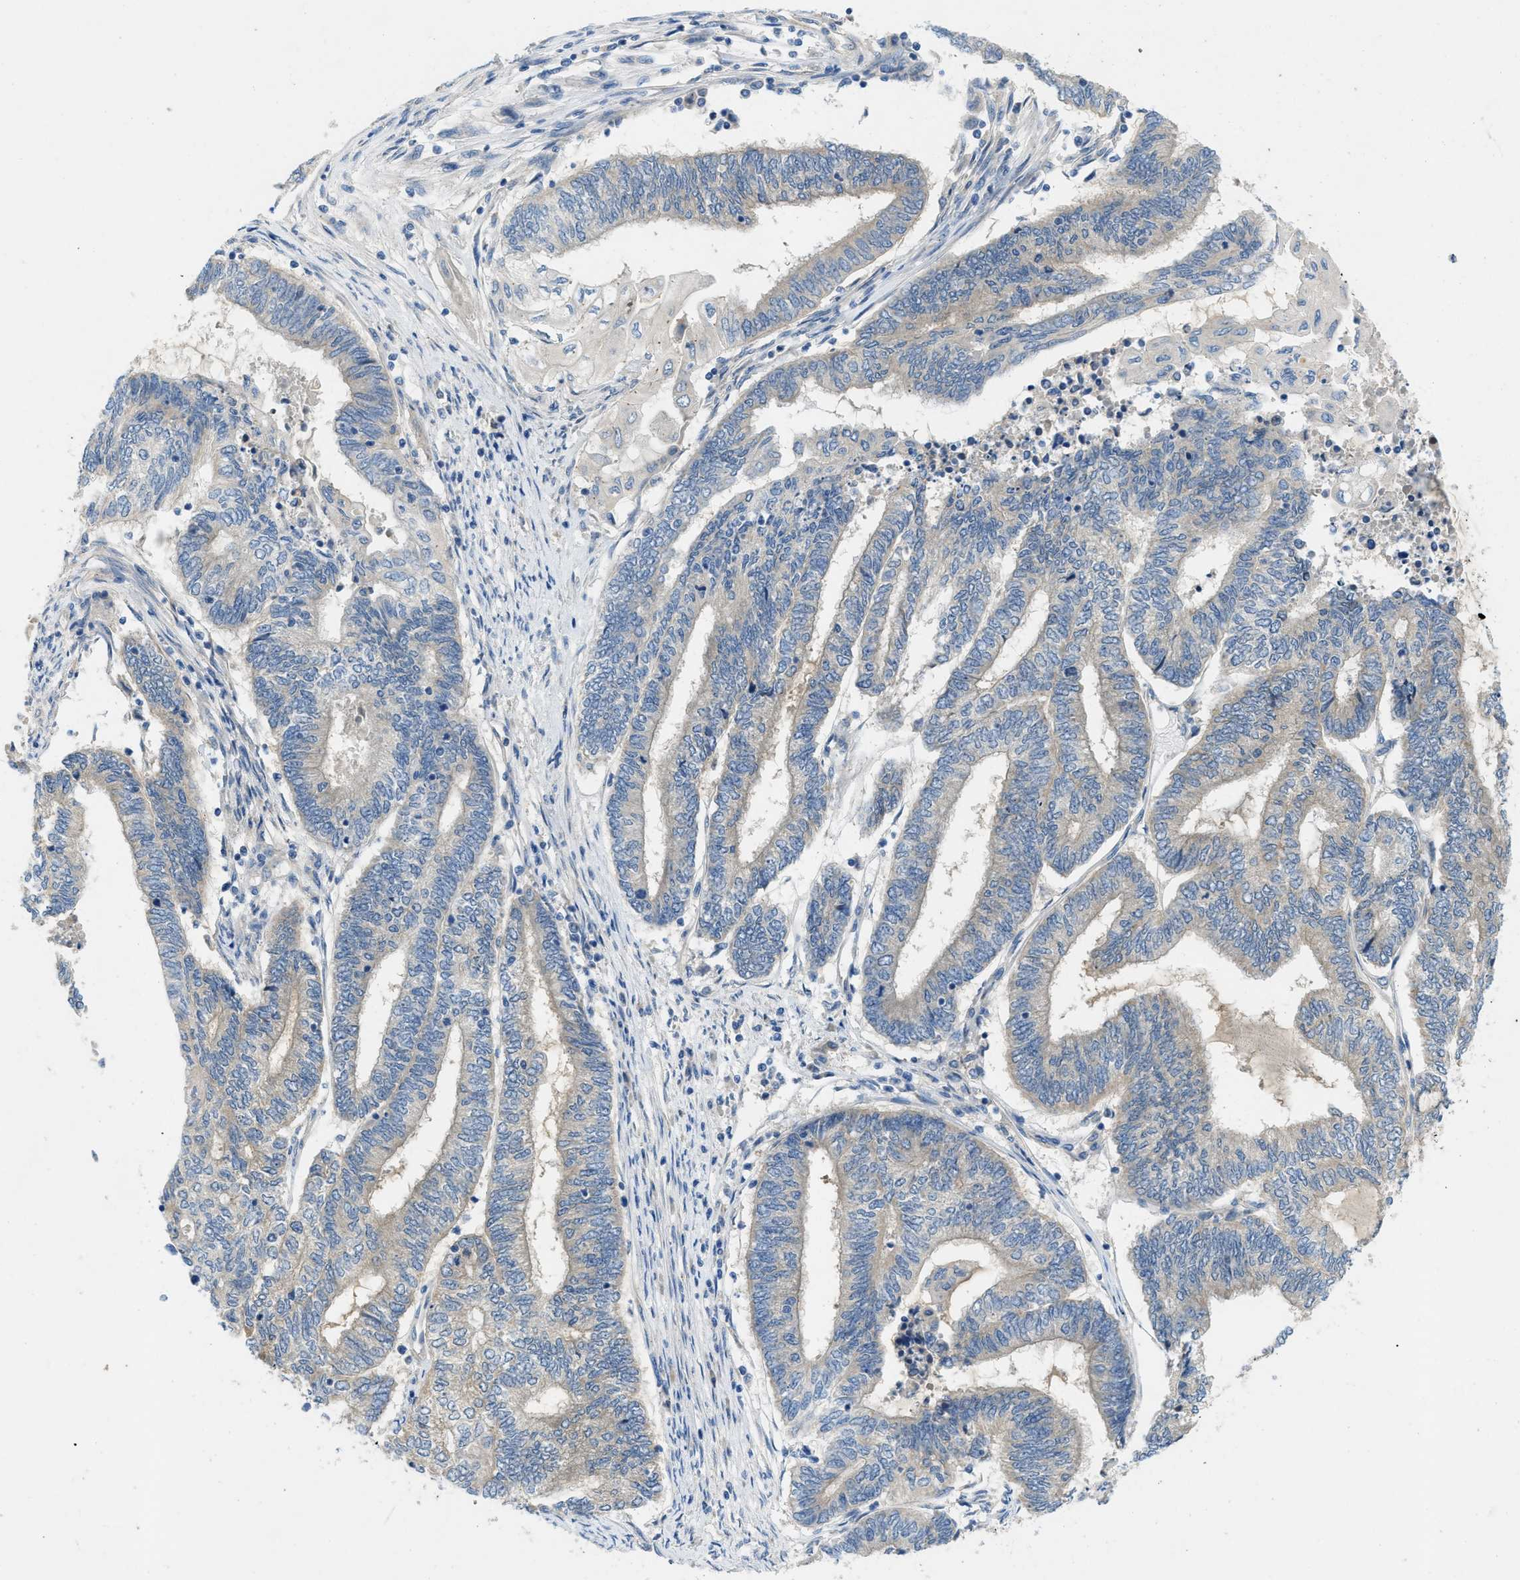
{"staining": {"intensity": "negative", "quantity": "none", "location": "none"}, "tissue": "endometrial cancer", "cell_type": "Tumor cells", "image_type": "cancer", "snomed": [{"axis": "morphology", "description": "Adenocarcinoma, NOS"}, {"axis": "topography", "description": "Uterus"}, {"axis": "topography", "description": "Endometrium"}], "caption": "Micrograph shows no protein positivity in tumor cells of endometrial cancer (adenocarcinoma) tissue.", "gene": "RIPK2", "patient": {"sex": "female", "age": 70}}